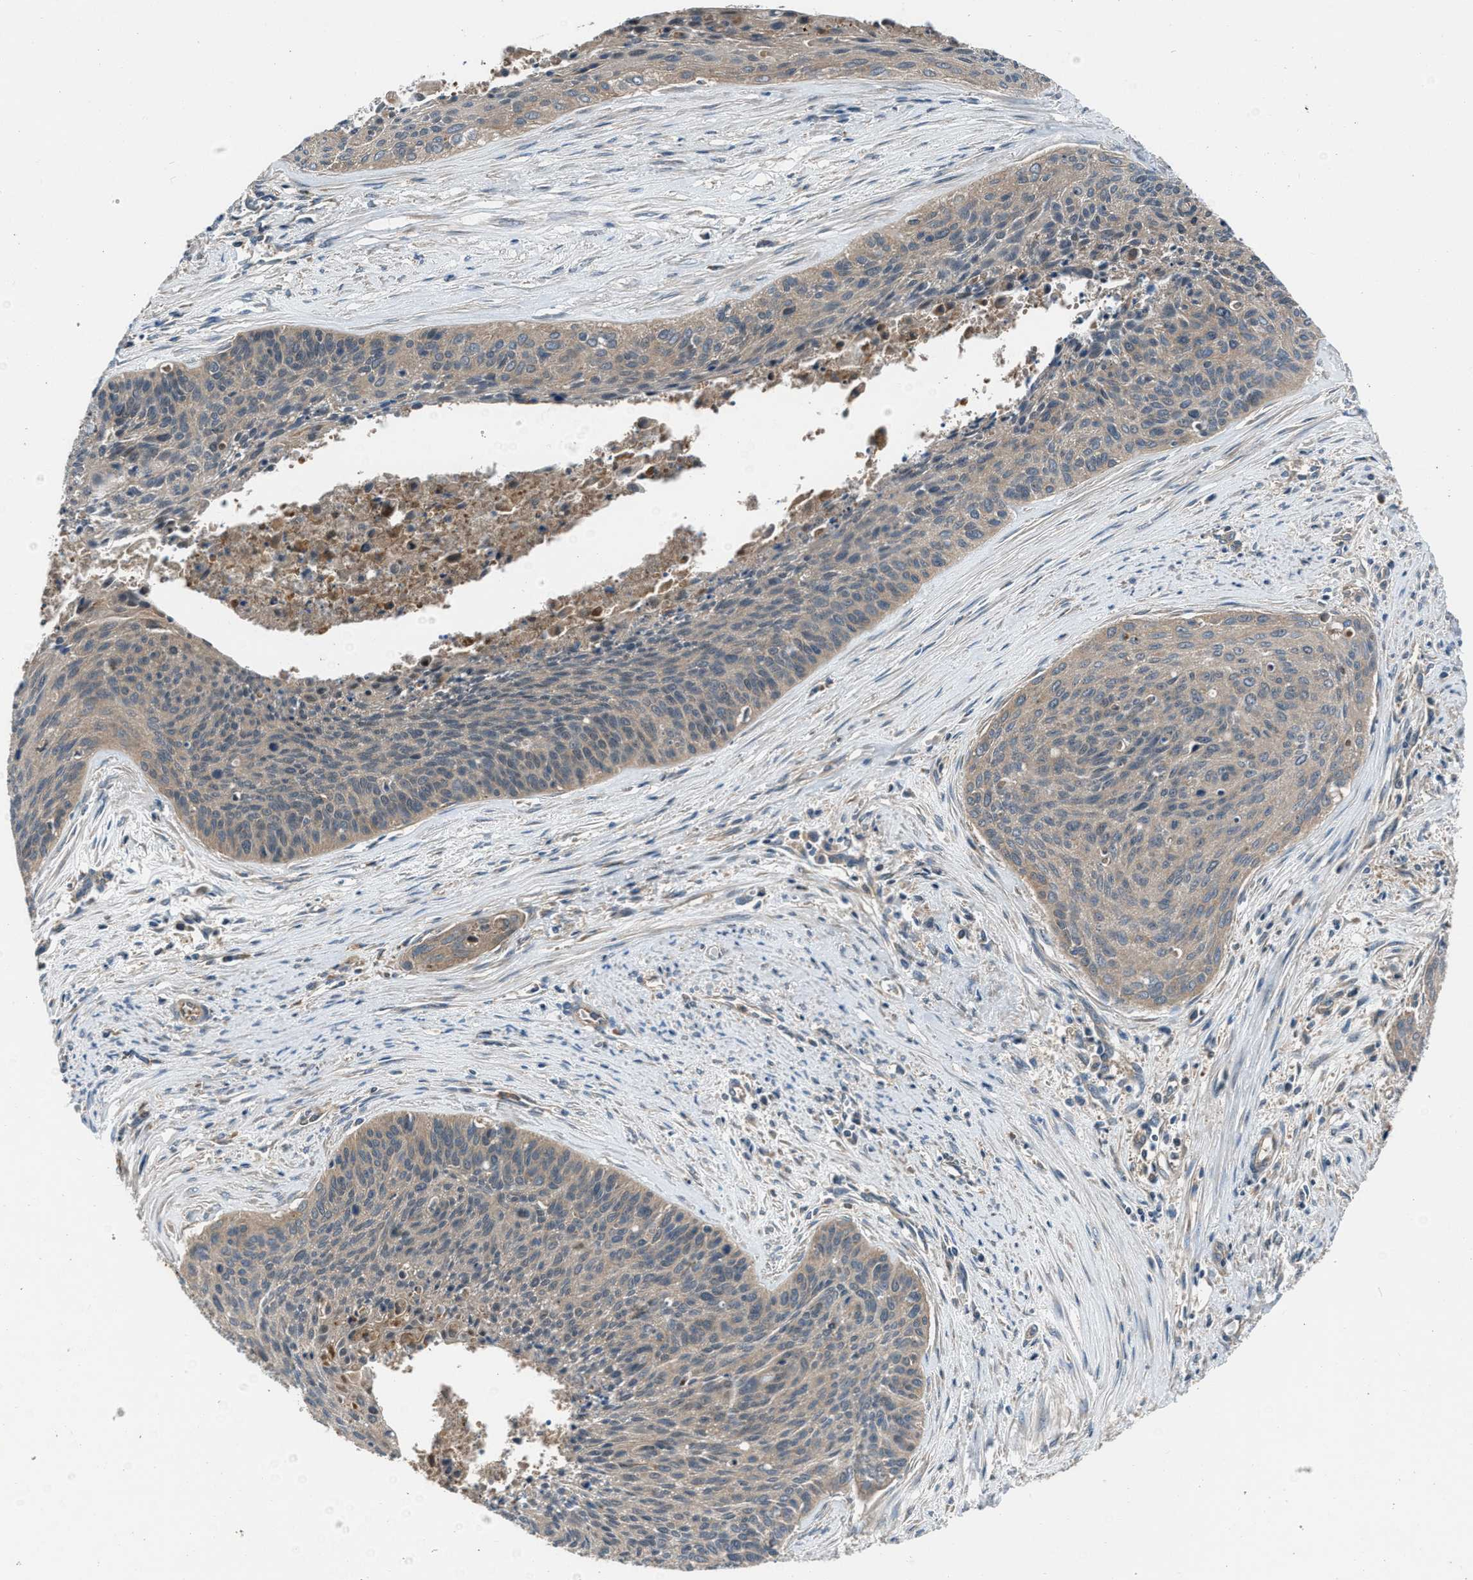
{"staining": {"intensity": "weak", "quantity": ">75%", "location": "cytoplasmic/membranous"}, "tissue": "cervical cancer", "cell_type": "Tumor cells", "image_type": "cancer", "snomed": [{"axis": "morphology", "description": "Squamous cell carcinoma, NOS"}, {"axis": "topography", "description": "Cervix"}], "caption": "Tumor cells show low levels of weak cytoplasmic/membranous positivity in about >75% of cells in human cervical cancer (squamous cell carcinoma).", "gene": "USP25", "patient": {"sex": "female", "age": 55}}